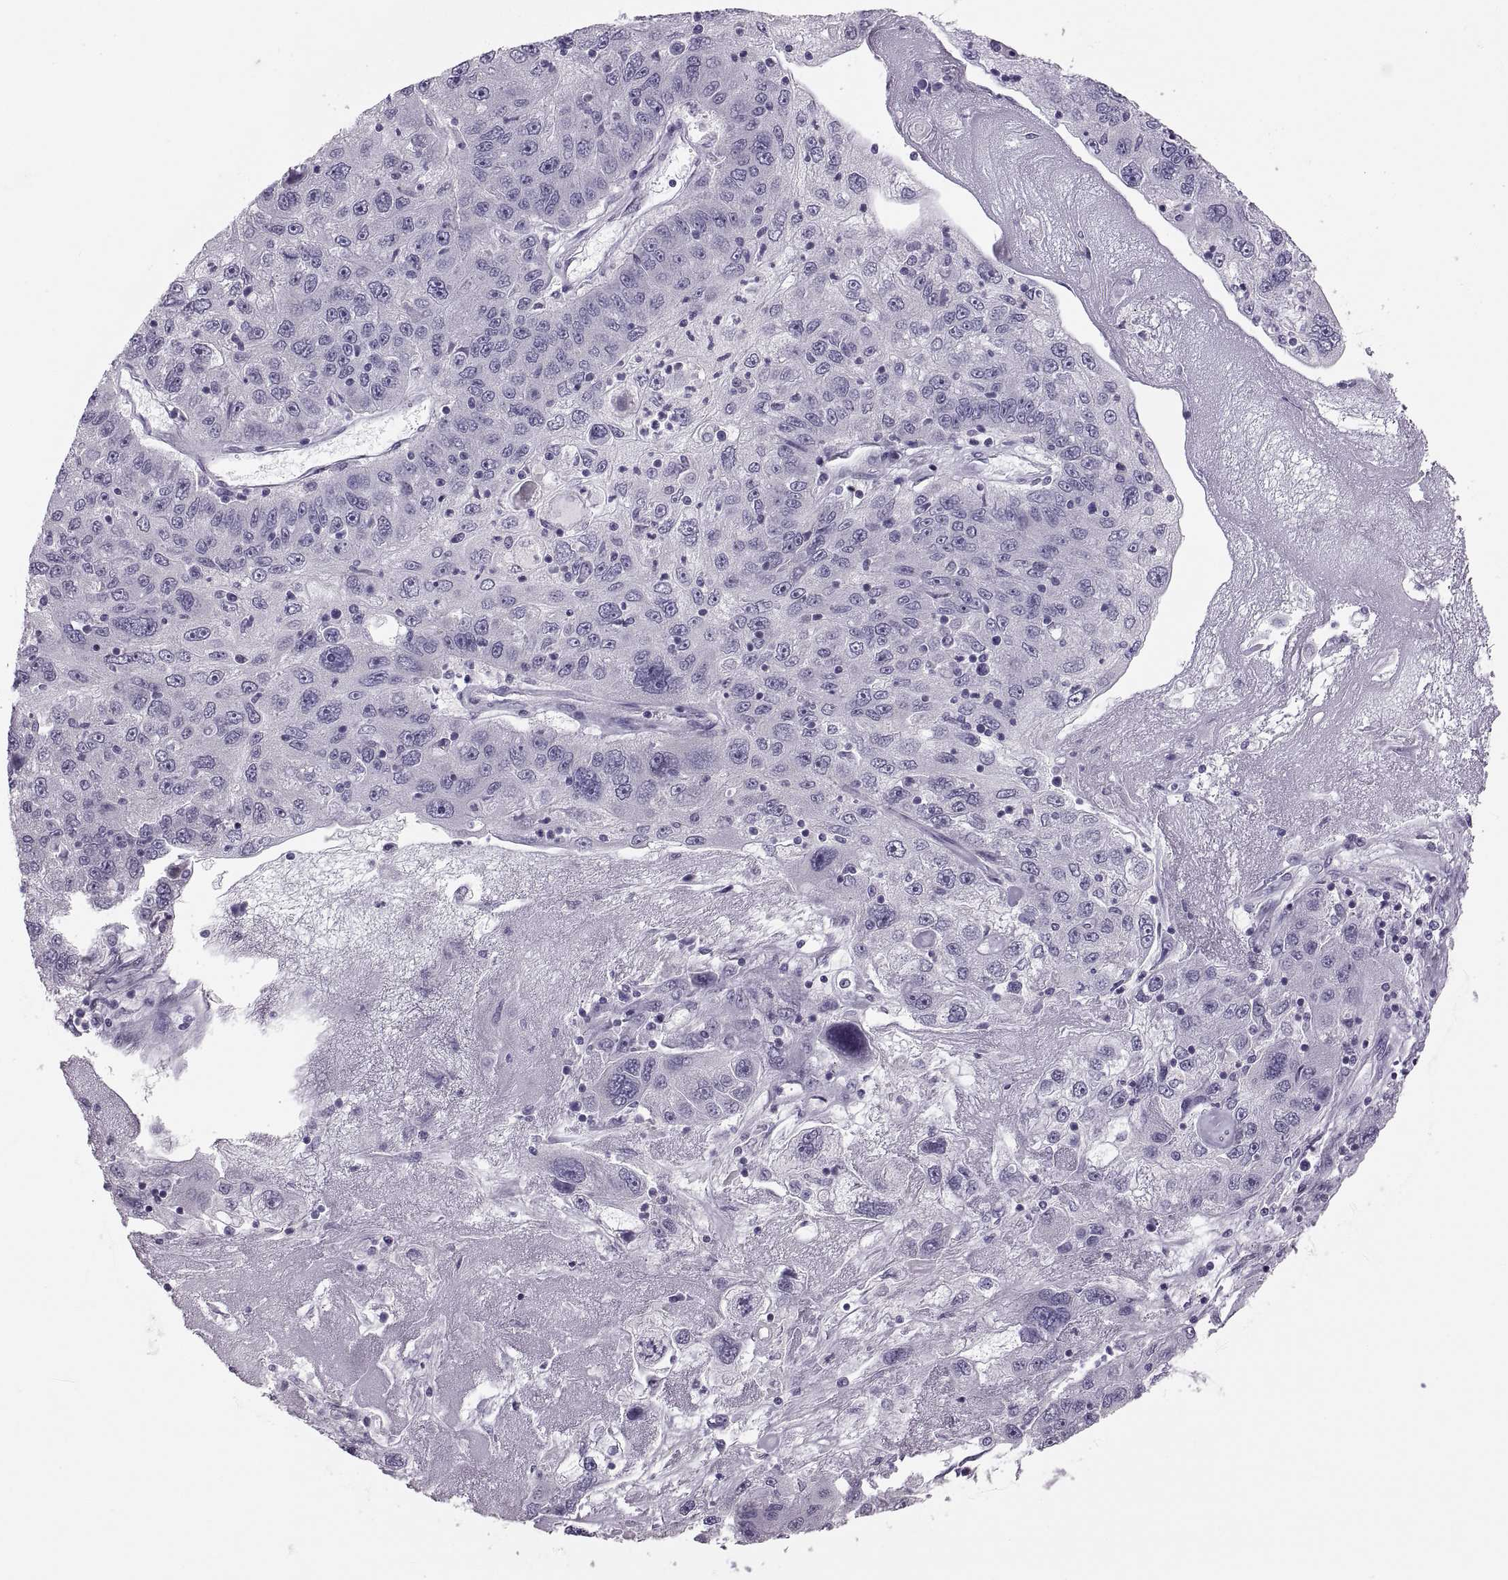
{"staining": {"intensity": "negative", "quantity": "none", "location": "none"}, "tissue": "stomach cancer", "cell_type": "Tumor cells", "image_type": "cancer", "snomed": [{"axis": "morphology", "description": "Adenocarcinoma, NOS"}, {"axis": "topography", "description": "Stomach"}], "caption": "Immunohistochemistry image of stomach cancer (adenocarcinoma) stained for a protein (brown), which reveals no positivity in tumor cells.", "gene": "ADH6", "patient": {"sex": "male", "age": 56}}